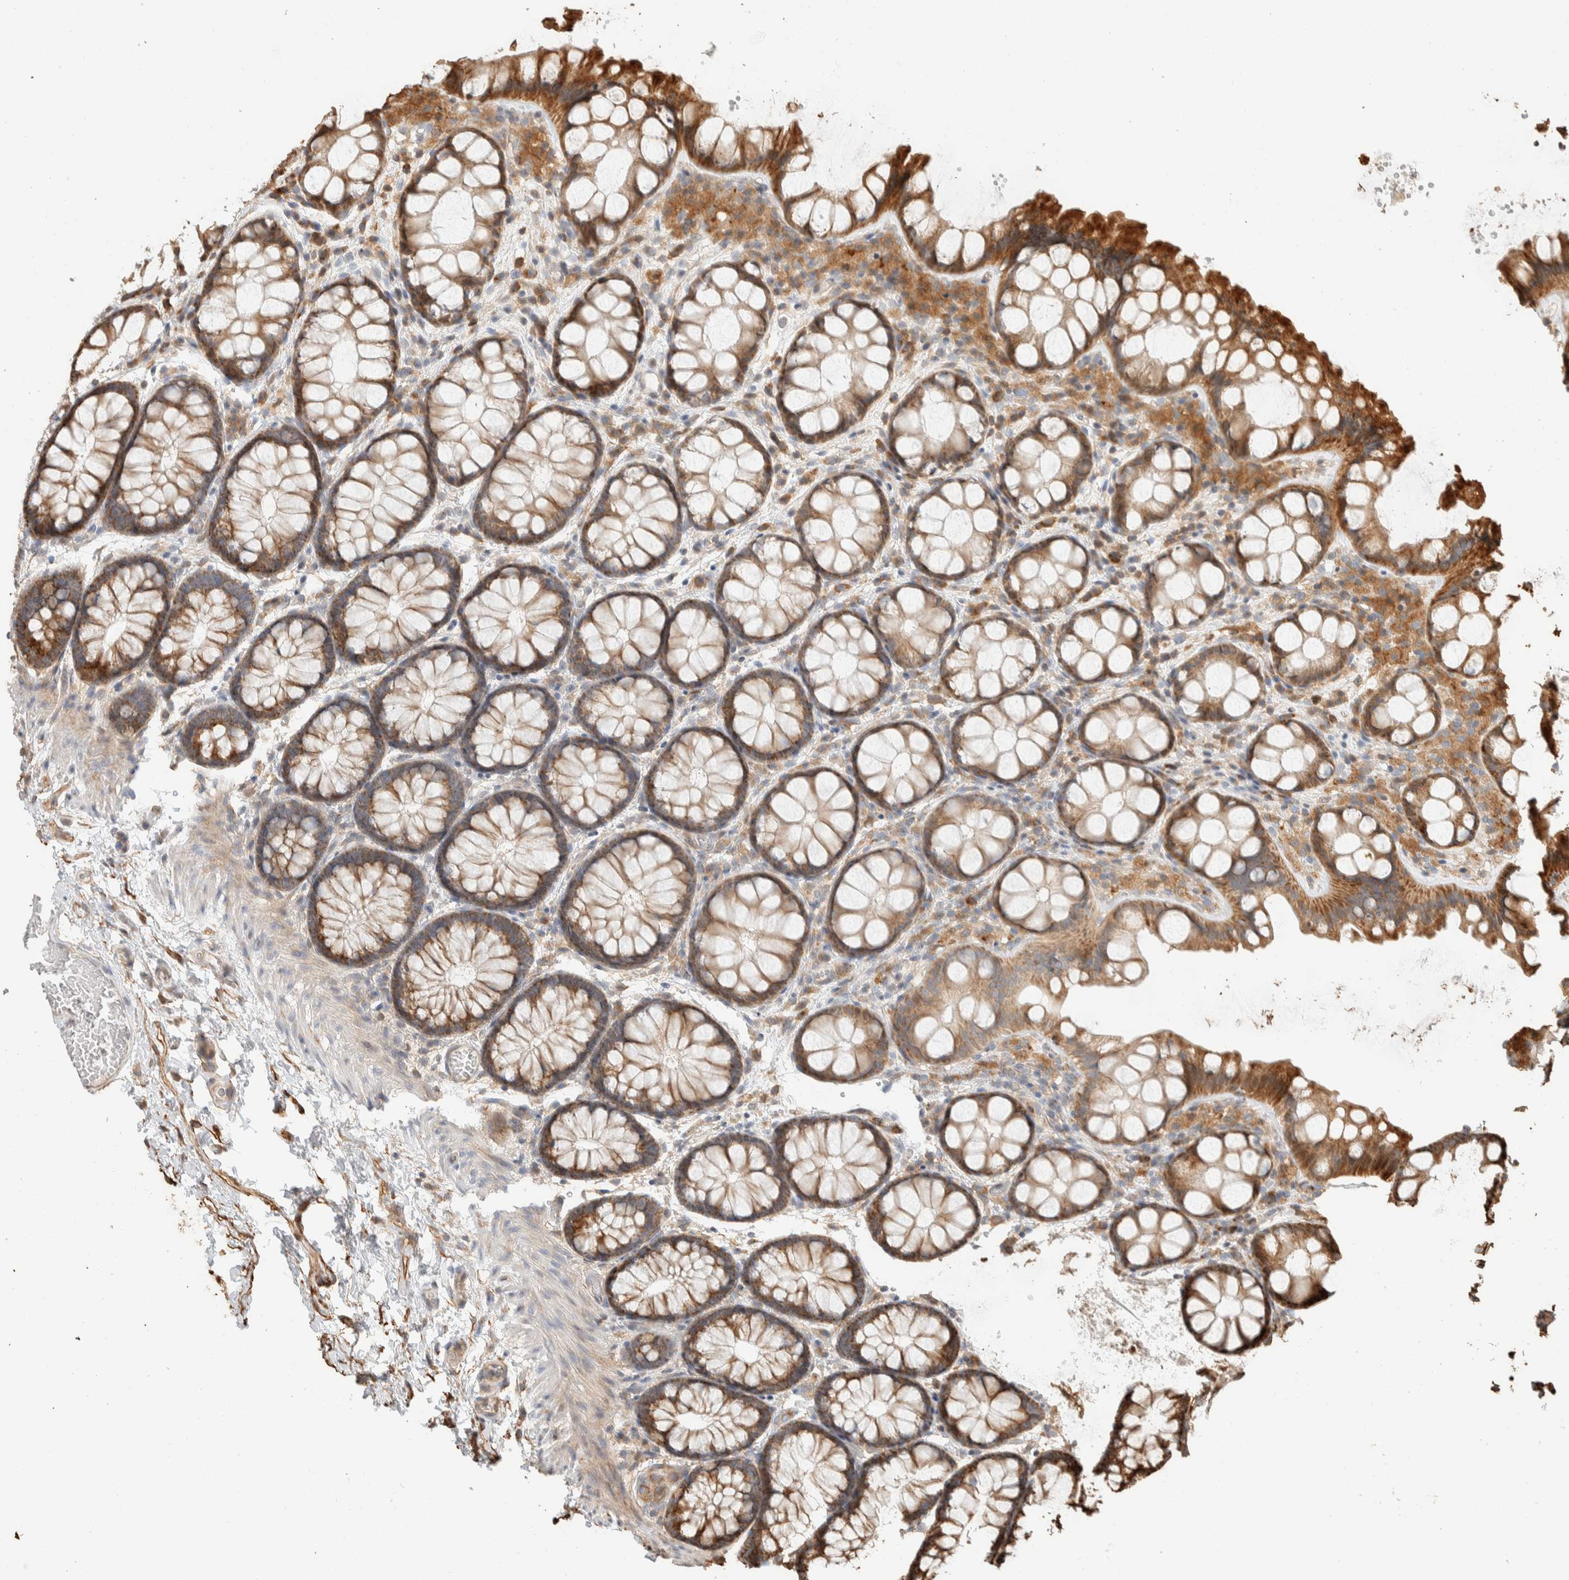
{"staining": {"intensity": "moderate", "quantity": ">75%", "location": "cytoplasmic/membranous"}, "tissue": "colon", "cell_type": "Endothelial cells", "image_type": "normal", "snomed": [{"axis": "morphology", "description": "Normal tissue, NOS"}, {"axis": "topography", "description": "Colon"}], "caption": "A brown stain highlights moderate cytoplasmic/membranous expression of a protein in endothelial cells of unremarkable human colon.", "gene": "KIF9", "patient": {"sex": "male", "age": 47}}